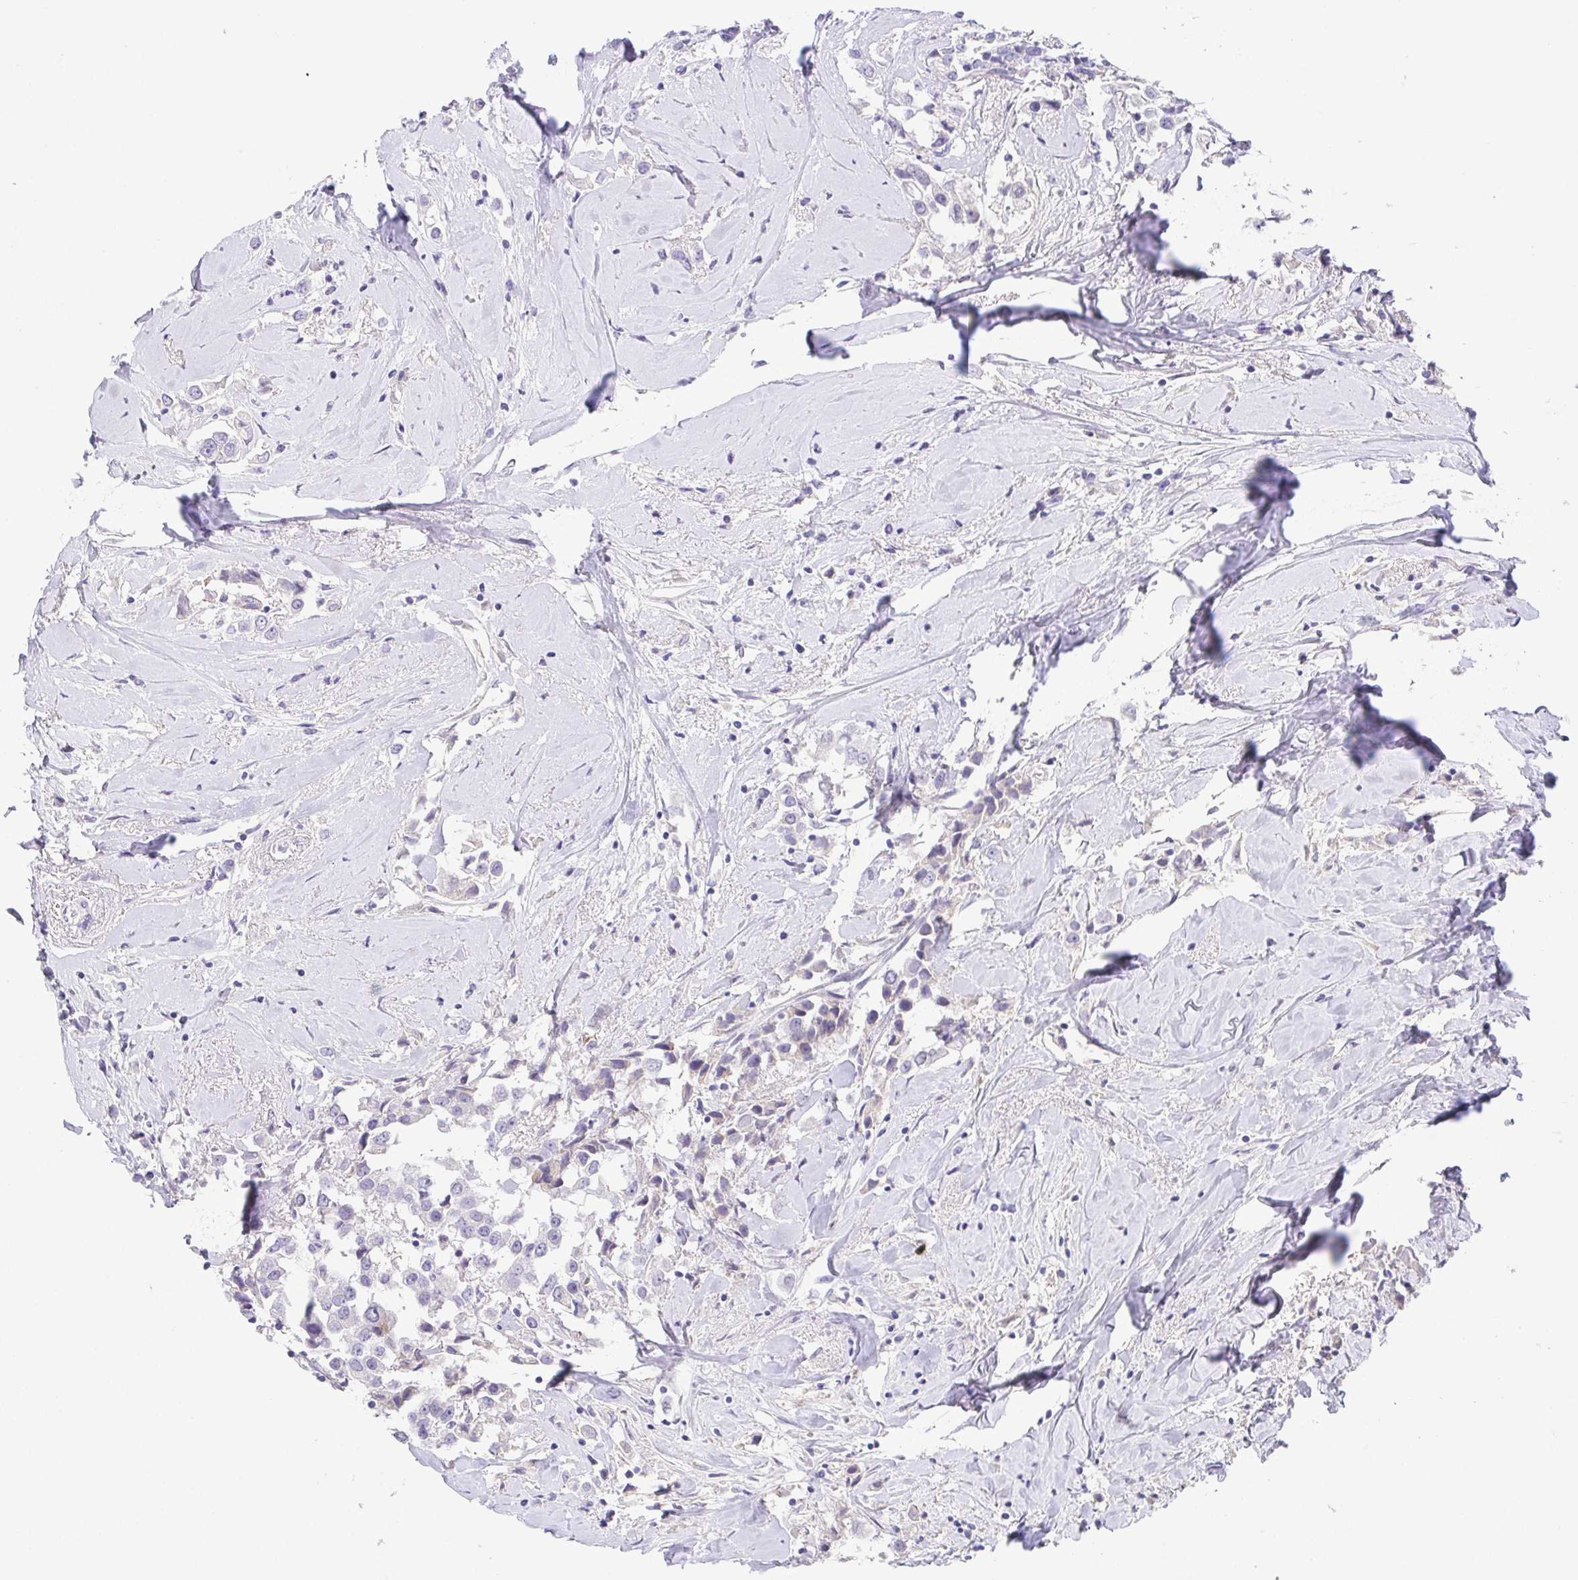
{"staining": {"intensity": "negative", "quantity": "none", "location": "none"}, "tissue": "breast cancer", "cell_type": "Tumor cells", "image_type": "cancer", "snomed": [{"axis": "morphology", "description": "Duct carcinoma"}, {"axis": "topography", "description": "Breast"}], "caption": "Protein analysis of breast cancer (infiltrating ductal carcinoma) exhibits no significant expression in tumor cells. (DAB (3,3'-diaminobenzidine) immunohistochemistry, high magnification).", "gene": "HAPLN2", "patient": {"sex": "female", "age": 61}}